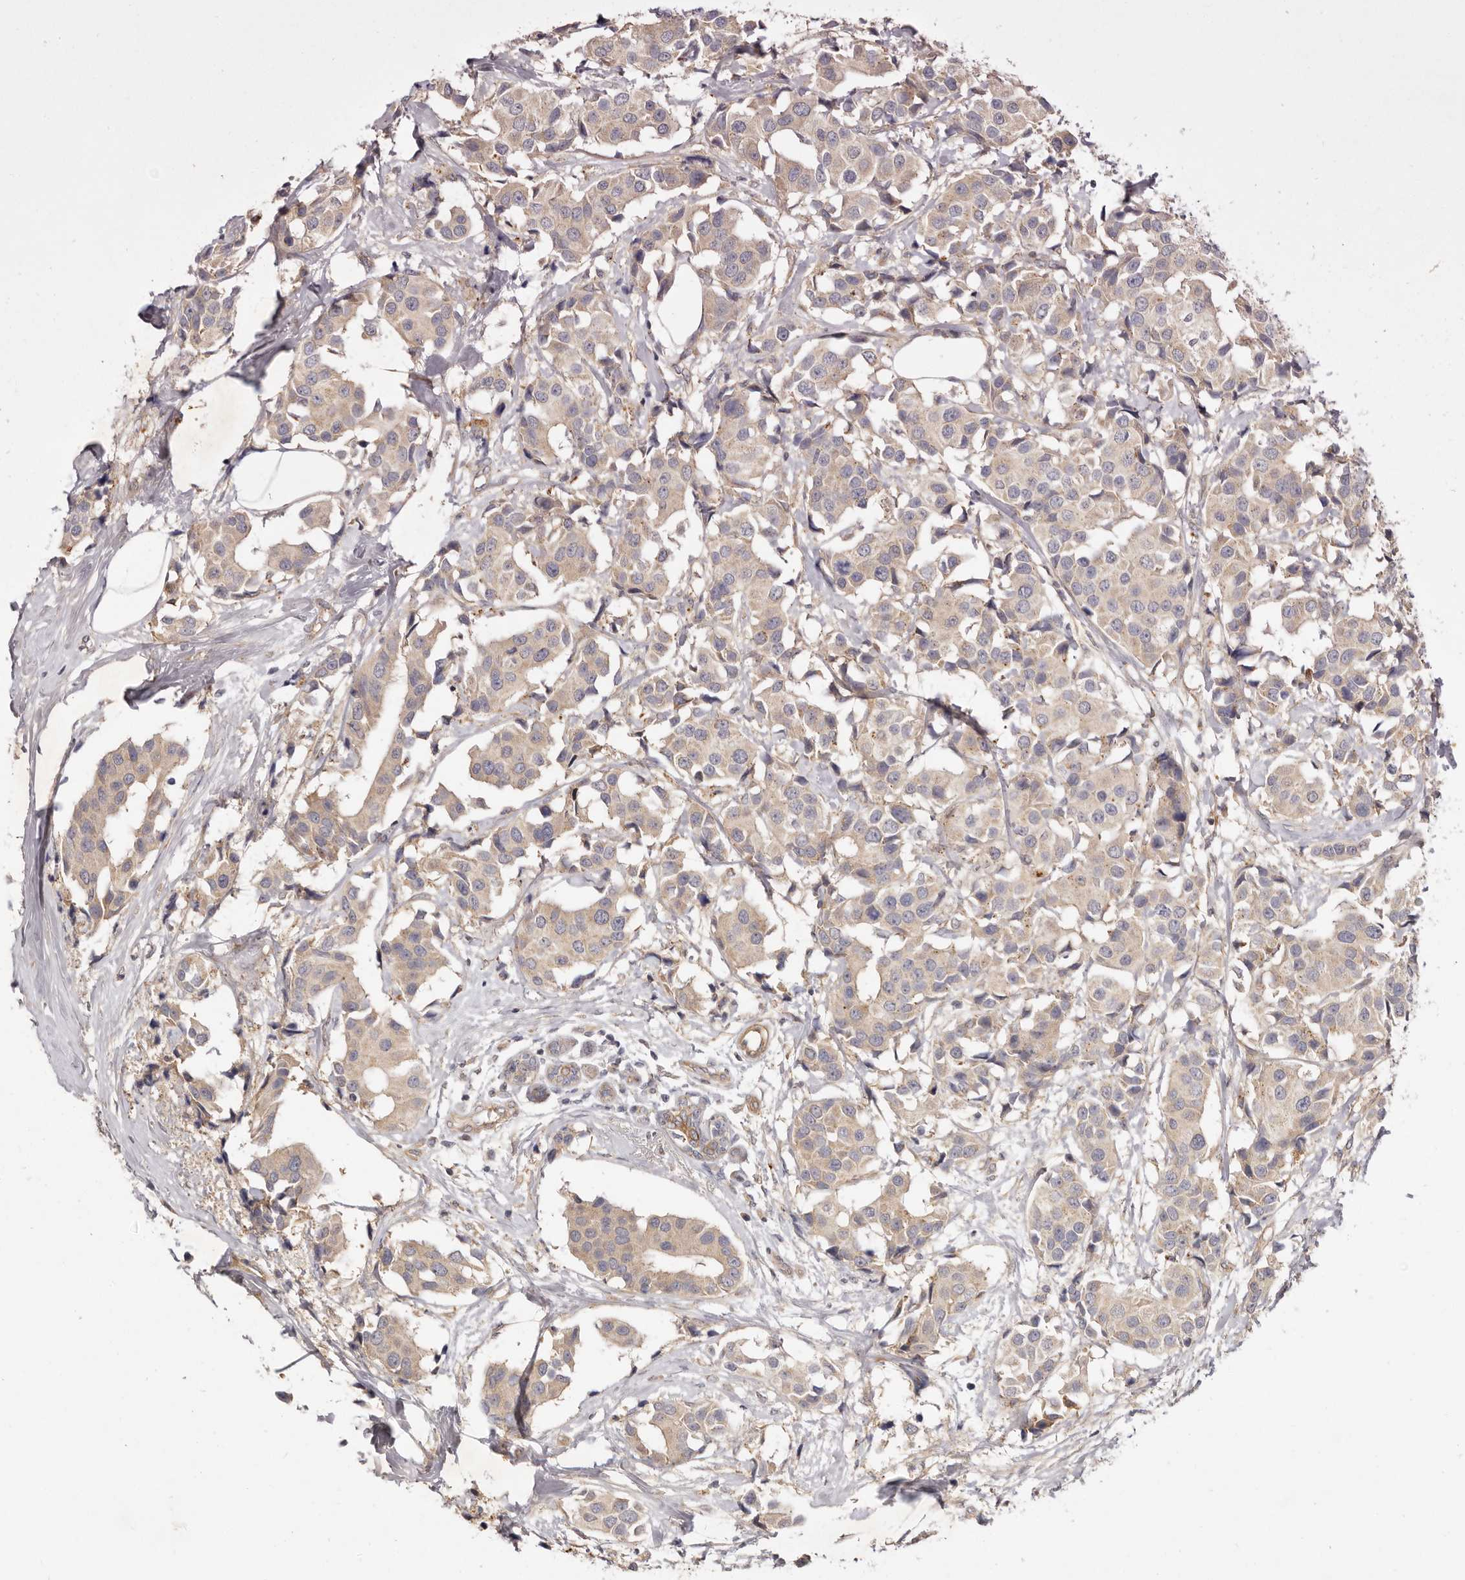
{"staining": {"intensity": "weak", "quantity": ">75%", "location": "cytoplasmic/membranous"}, "tissue": "breast cancer", "cell_type": "Tumor cells", "image_type": "cancer", "snomed": [{"axis": "morphology", "description": "Normal tissue, NOS"}, {"axis": "morphology", "description": "Duct carcinoma"}, {"axis": "topography", "description": "Breast"}], "caption": "This is an image of IHC staining of breast cancer, which shows weak expression in the cytoplasmic/membranous of tumor cells.", "gene": "ADAMTS9", "patient": {"sex": "female", "age": 39}}